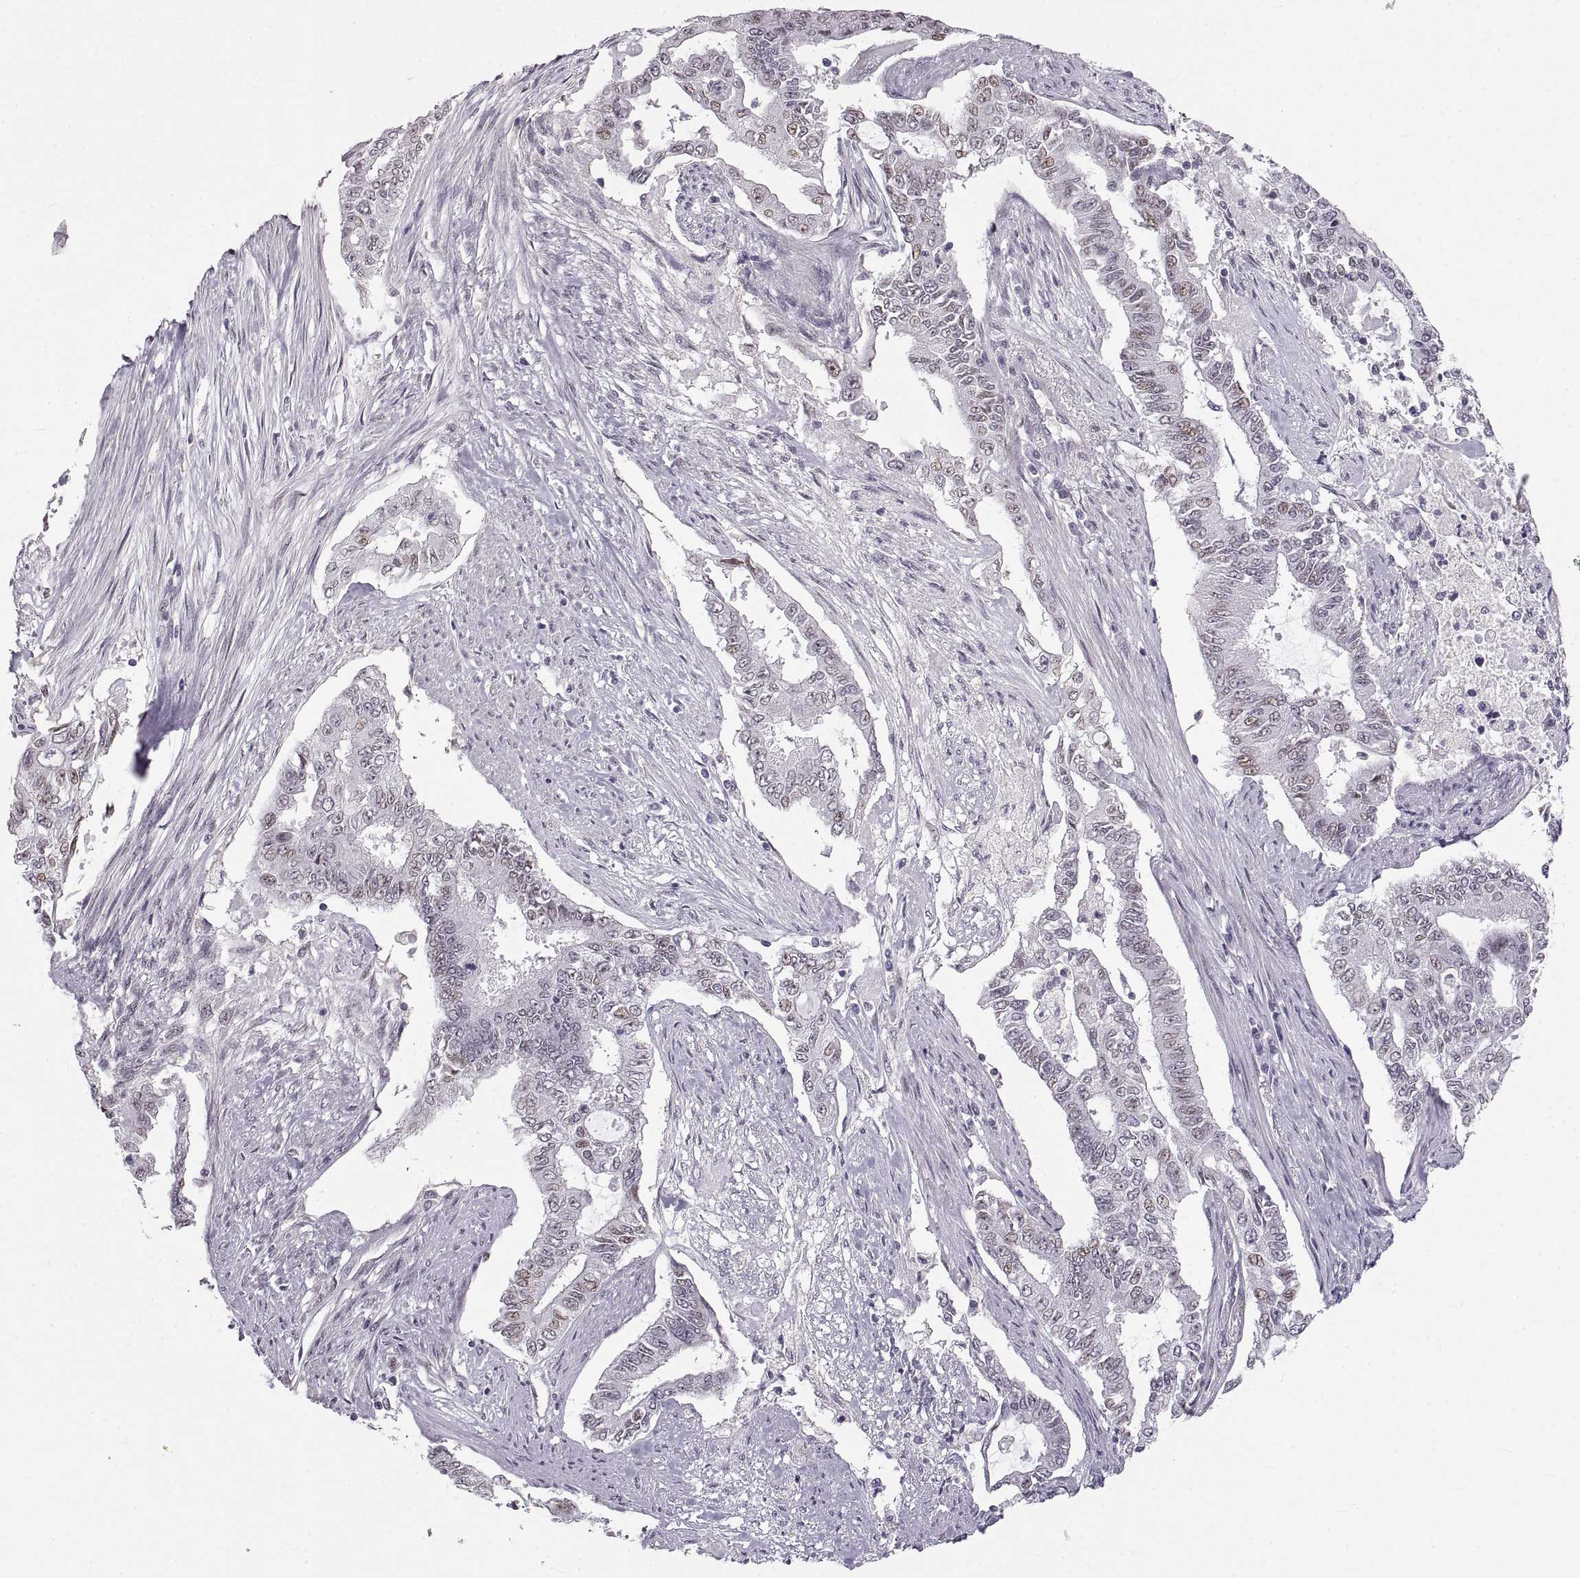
{"staining": {"intensity": "weak", "quantity": "25%-75%", "location": "nuclear"}, "tissue": "endometrial cancer", "cell_type": "Tumor cells", "image_type": "cancer", "snomed": [{"axis": "morphology", "description": "Adenocarcinoma, NOS"}, {"axis": "topography", "description": "Uterus"}], "caption": "The immunohistochemical stain labels weak nuclear staining in tumor cells of endometrial adenocarcinoma tissue. The protein of interest is stained brown, and the nuclei are stained in blue (DAB (3,3'-diaminobenzidine) IHC with brightfield microscopy, high magnification).", "gene": "NANOS3", "patient": {"sex": "female", "age": 59}}